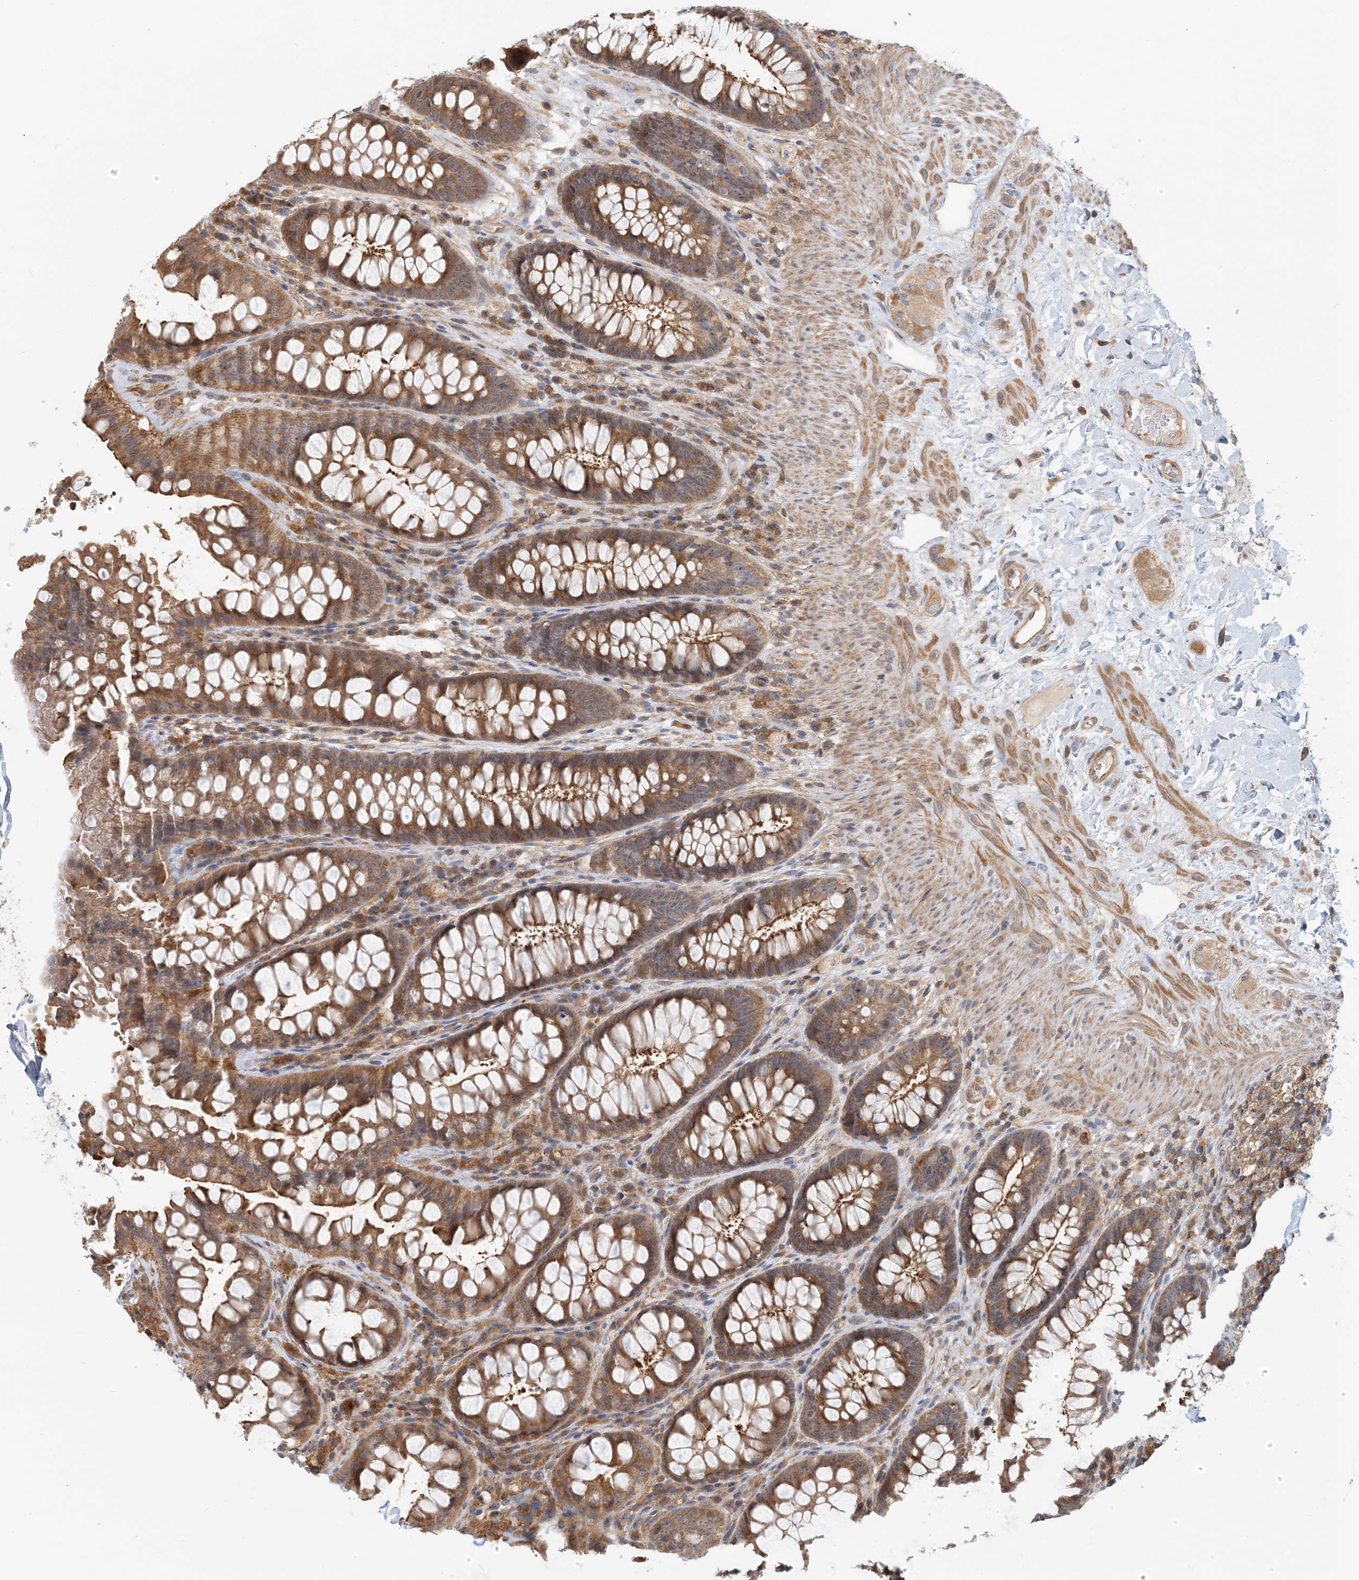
{"staining": {"intensity": "moderate", "quantity": ">75%", "location": "cytoplasmic/membranous"}, "tissue": "rectum", "cell_type": "Glandular cells", "image_type": "normal", "snomed": [{"axis": "morphology", "description": "Normal tissue, NOS"}, {"axis": "topography", "description": "Rectum"}], "caption": "Glandular cells show medium levels of moderate cytoplasmic/membranous expression in approximately >75% of cells in normal human rectum. (brown staining indicates protein expression, while blue staining denotes nuclei).", "gene": "COLEC11", "patient": {"sex": "female", "age": 46}}